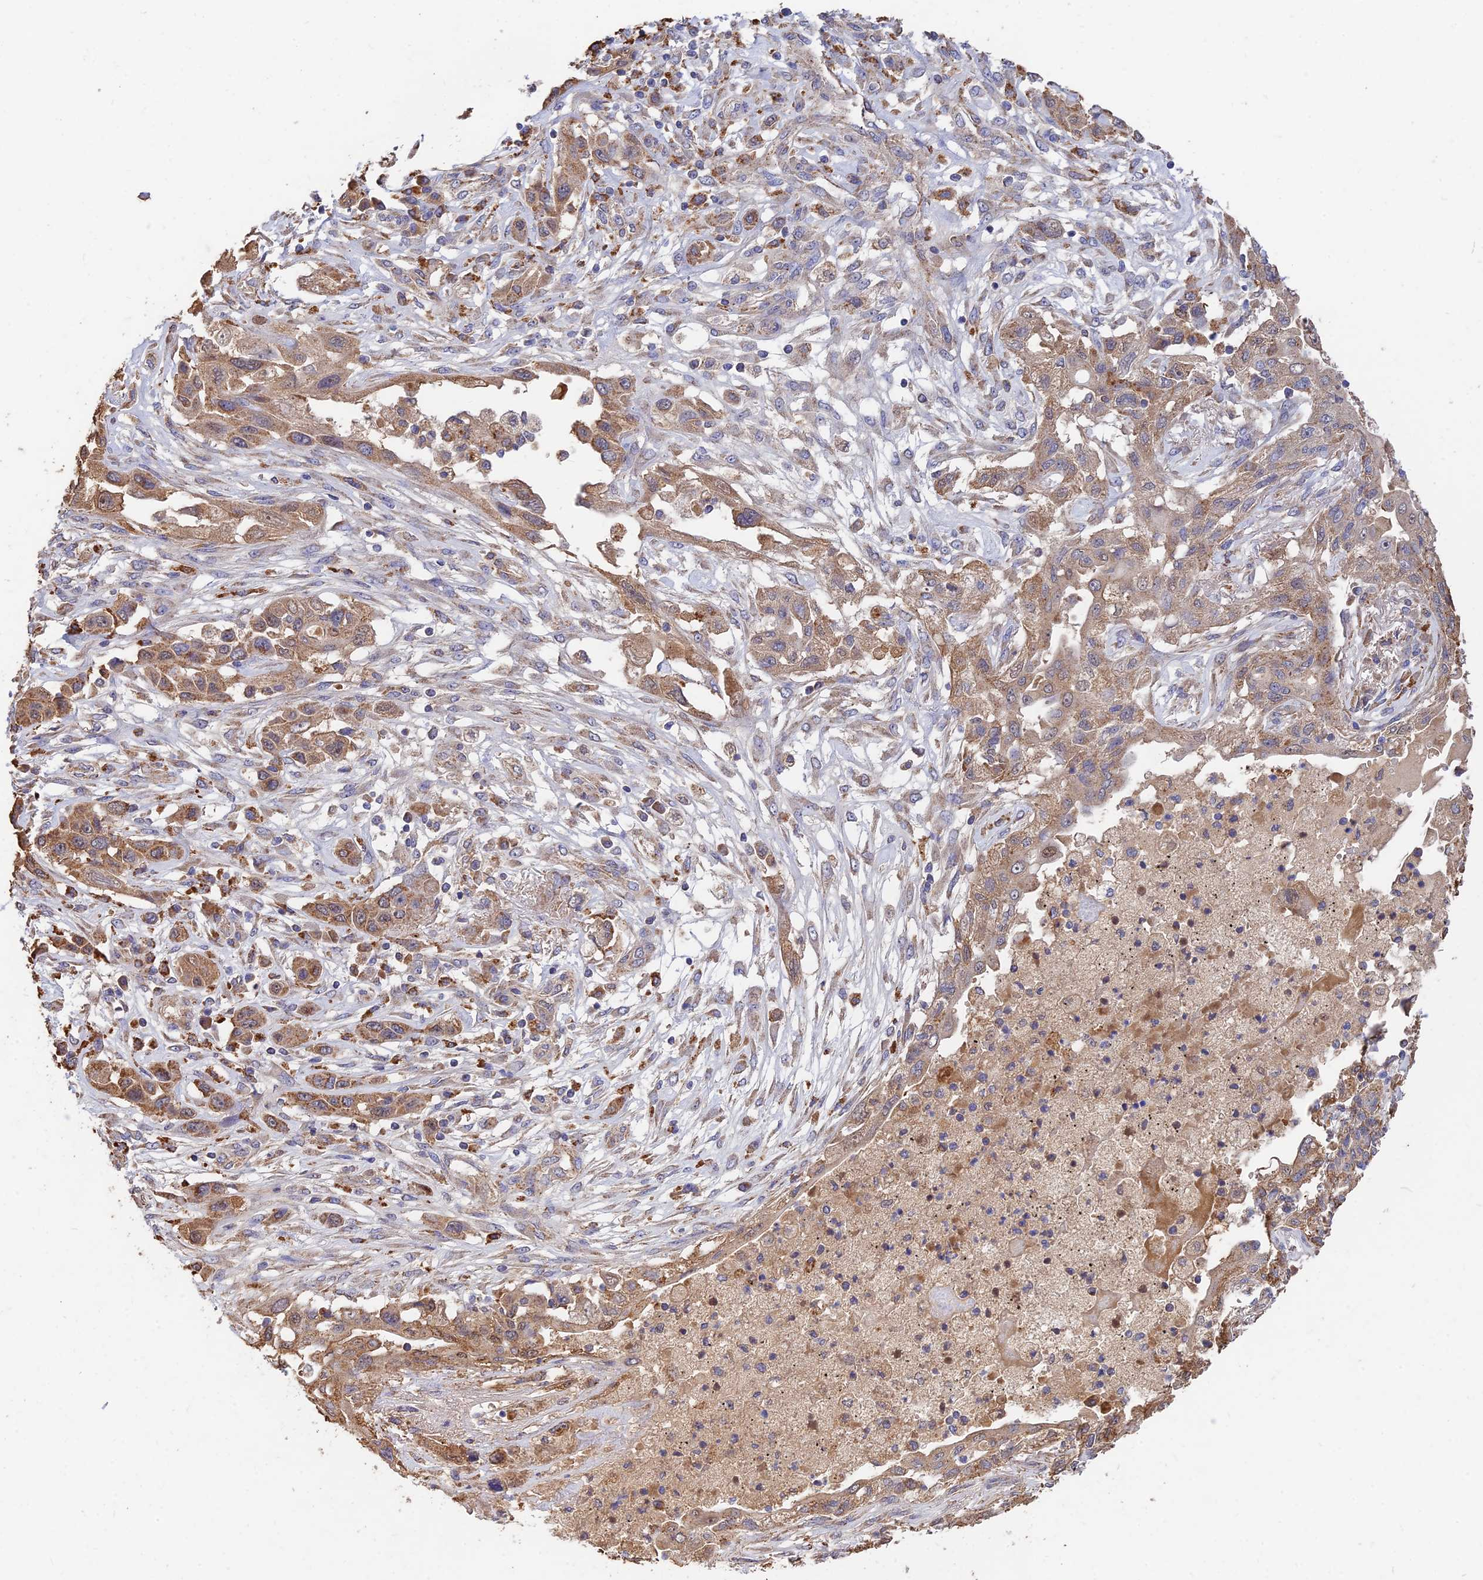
{"staining": {"intensity": "moderate", "quantity": ">75%", "location": "cytoplasmic/membranous"}, "tissue": "lung cancer", "cell_type": "Tumor cells", "image_type": "cancer", "snomed": [{"axis": "morphology", "description": "Squamous cell carcinoma, NOS"}, {"axis": "topography", "description": "Lung"}], "caption": "A photomicrograph of lung cancer (squamous cell carcinoma) stained for a protein demonstrates moderate cytoplasmic/membranous brown staining in tumor cells.", "gene": "SLC38A11", "patient": {"sex": "female", "age": 70}}